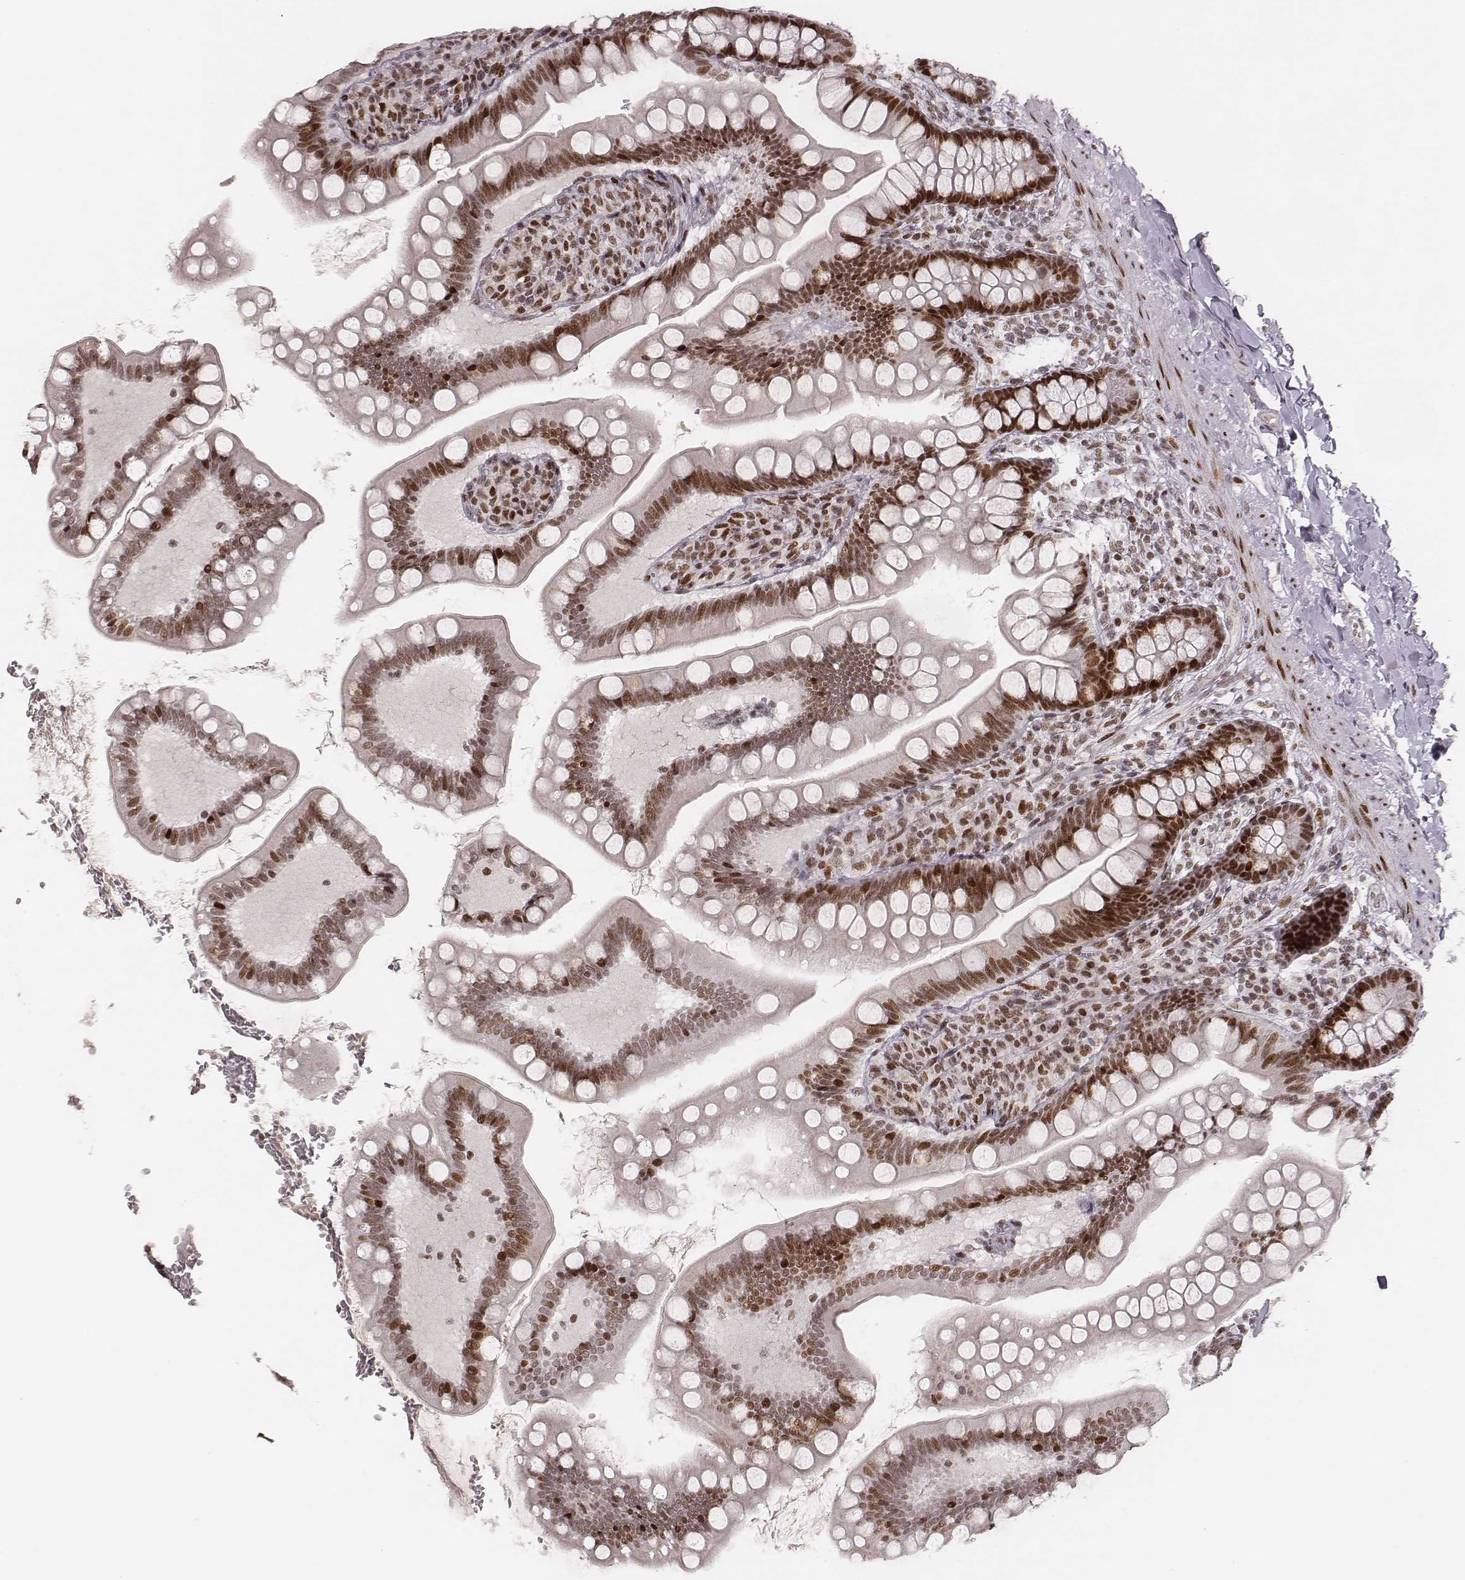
{"staining": {"intensity": "moderate", "quantity": ">75%", "location": "nuclear"}, "tissue": "small intestine", "cell_type": "Glandular cells", "image_type": "normal", "snomed": [{"axis": "morphology", "description": "Normal tissue, NOS"}, {"axis": "topography", "description": "Small intestine"}], "caption": "The micrograph demonstrates a brown stain indicating the presence of a protein in the nuclear of glandular cells in small intestine. Immunohistochemistry (ihc) stains the protein in brown and the nuclei are stained blue.", "gene": "HNRNPC", "patient": {"sex": "female", "age": 56}}